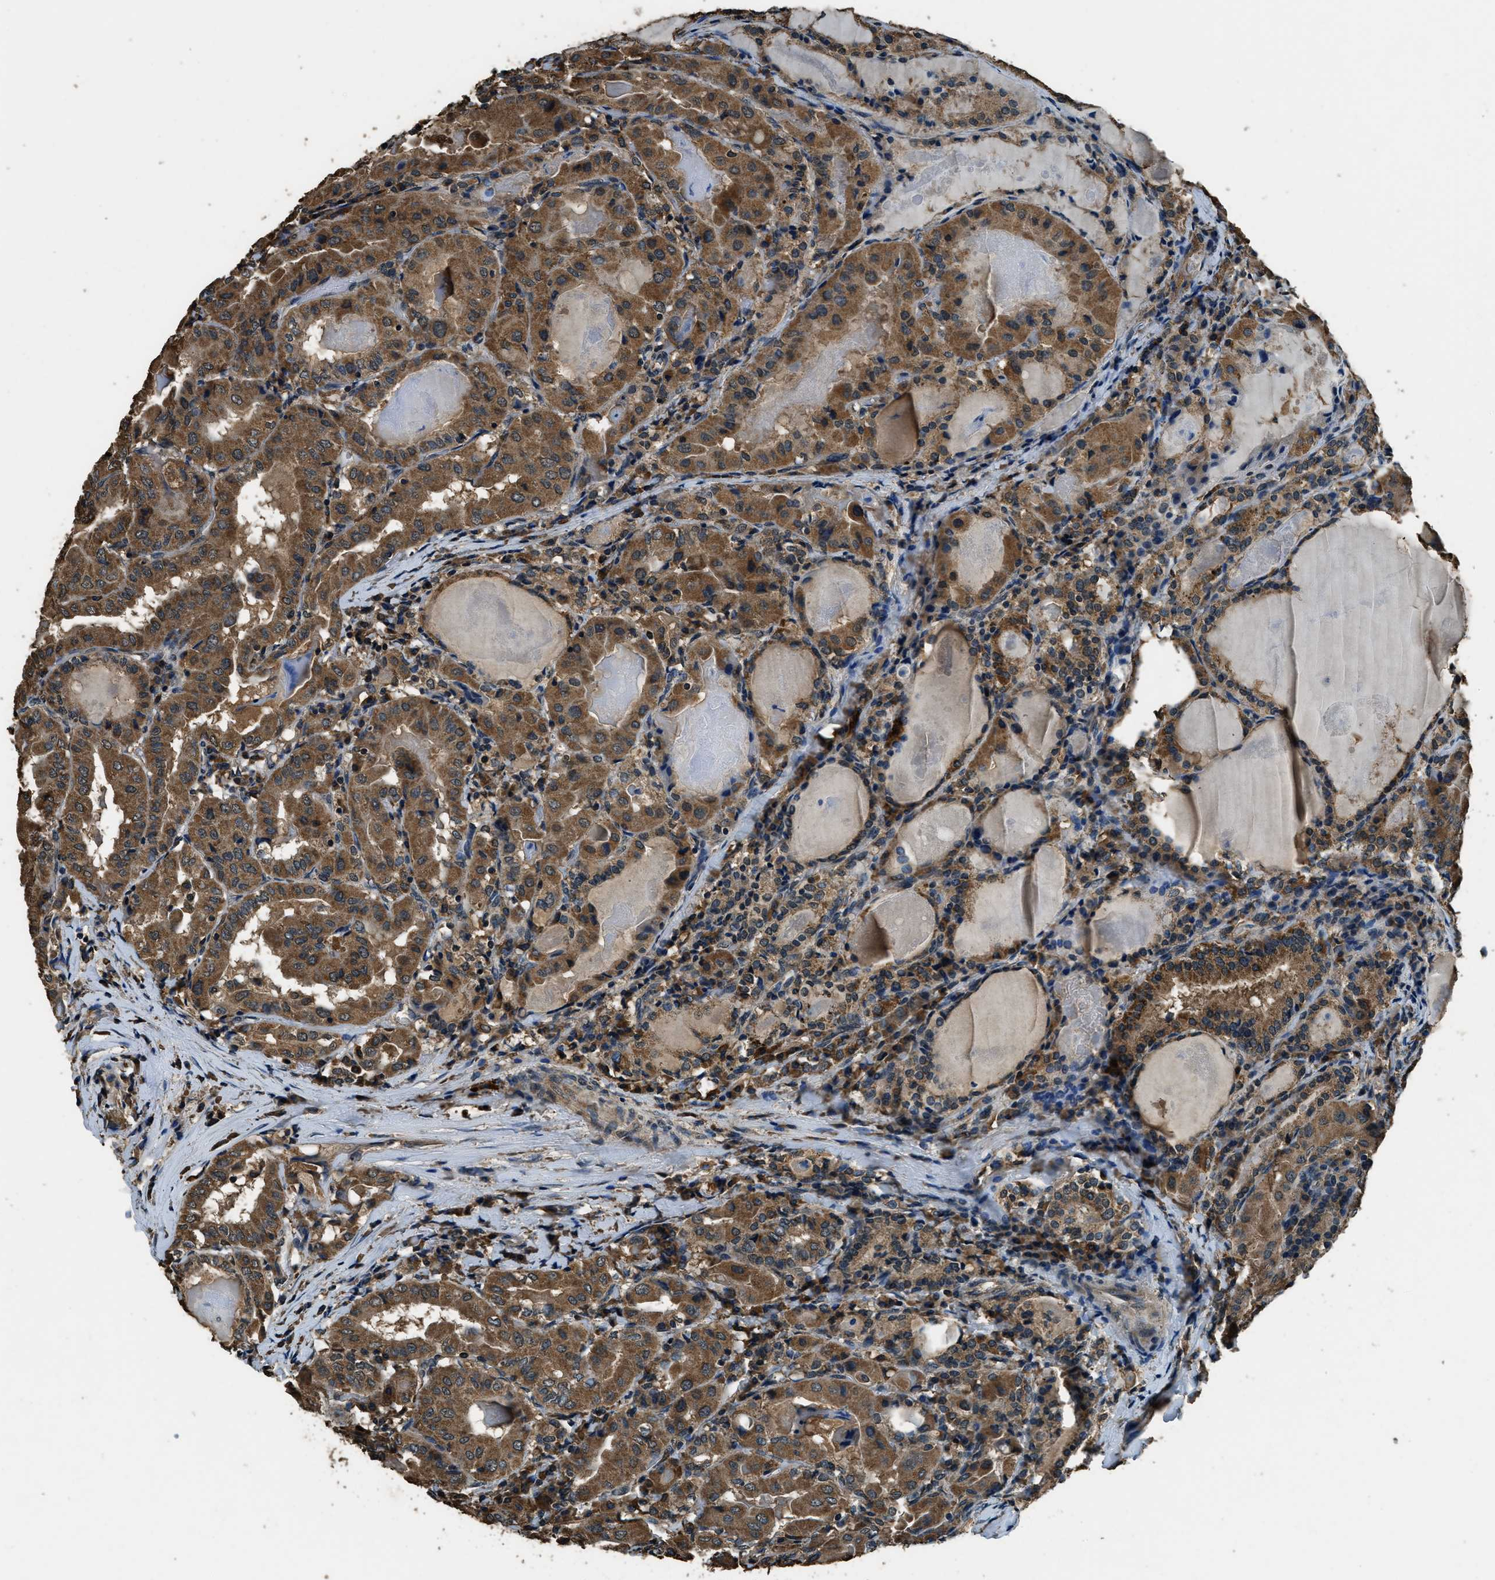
{"staining": {"intensity": "moderate", "quantity": ">75%", "location": "cytoplasmic/membranous"}, "tissue": "thyroid cancer", "cell_type": "Tumor cells", "image_type": "cancer", "snomed": [{"axis": "morphology", "description": "Papillary adenocarcinoma, NOS"}, {"axis": "topography", "description": "Thyroid gland"}], "caption": "This is a photomicrograph of immunohistochemistry (IHC) staining of papillary adenocarcinoma (thyroid), which shows moderate expression in the cytoplasmic/membranous of tumor cells.", "gene": "SALL3", "patient": {"sex": "female", "age": 42}}